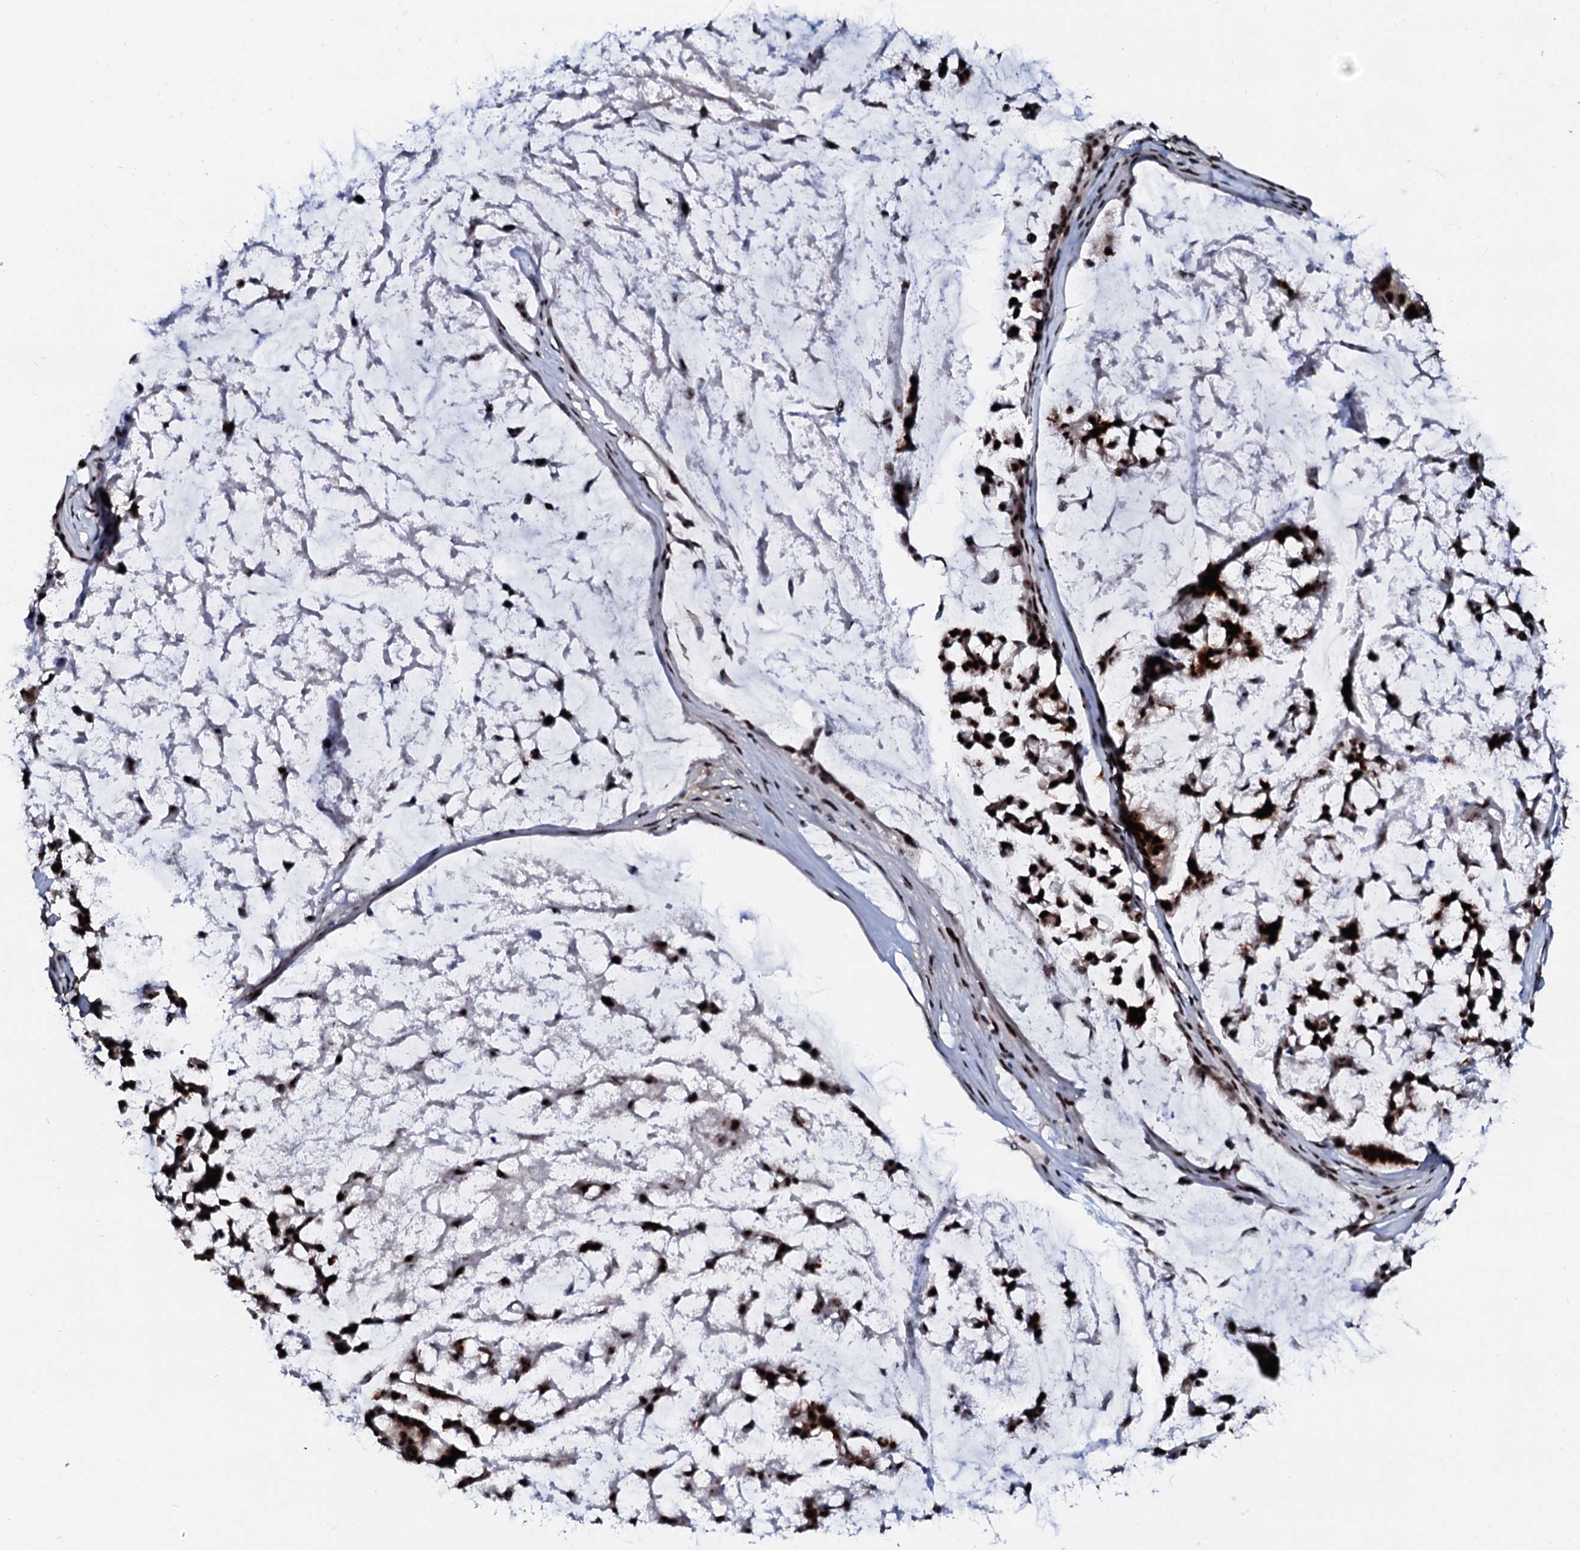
{"staining": {"intensity": "strong", "quantity": ">75%", "location": "nuclear"}, "tissue": "stomach cancer", "cell_type": "Tumor cells", "image_type": "cancer", "snomed": [{"axis": "morphology", "description": "Adenocarcinoma, NOS"}, {"axis": "topography", "description": "Stomach, lower"}], "caption": "Brown immunohistochemical staining in stomach cancer (adenocarcinoma) exhibits strong nuclear positivity in about >75% of tumor cells.", "gene": "NEUROG3", "patient": {"sex": "male", "age": 67}}